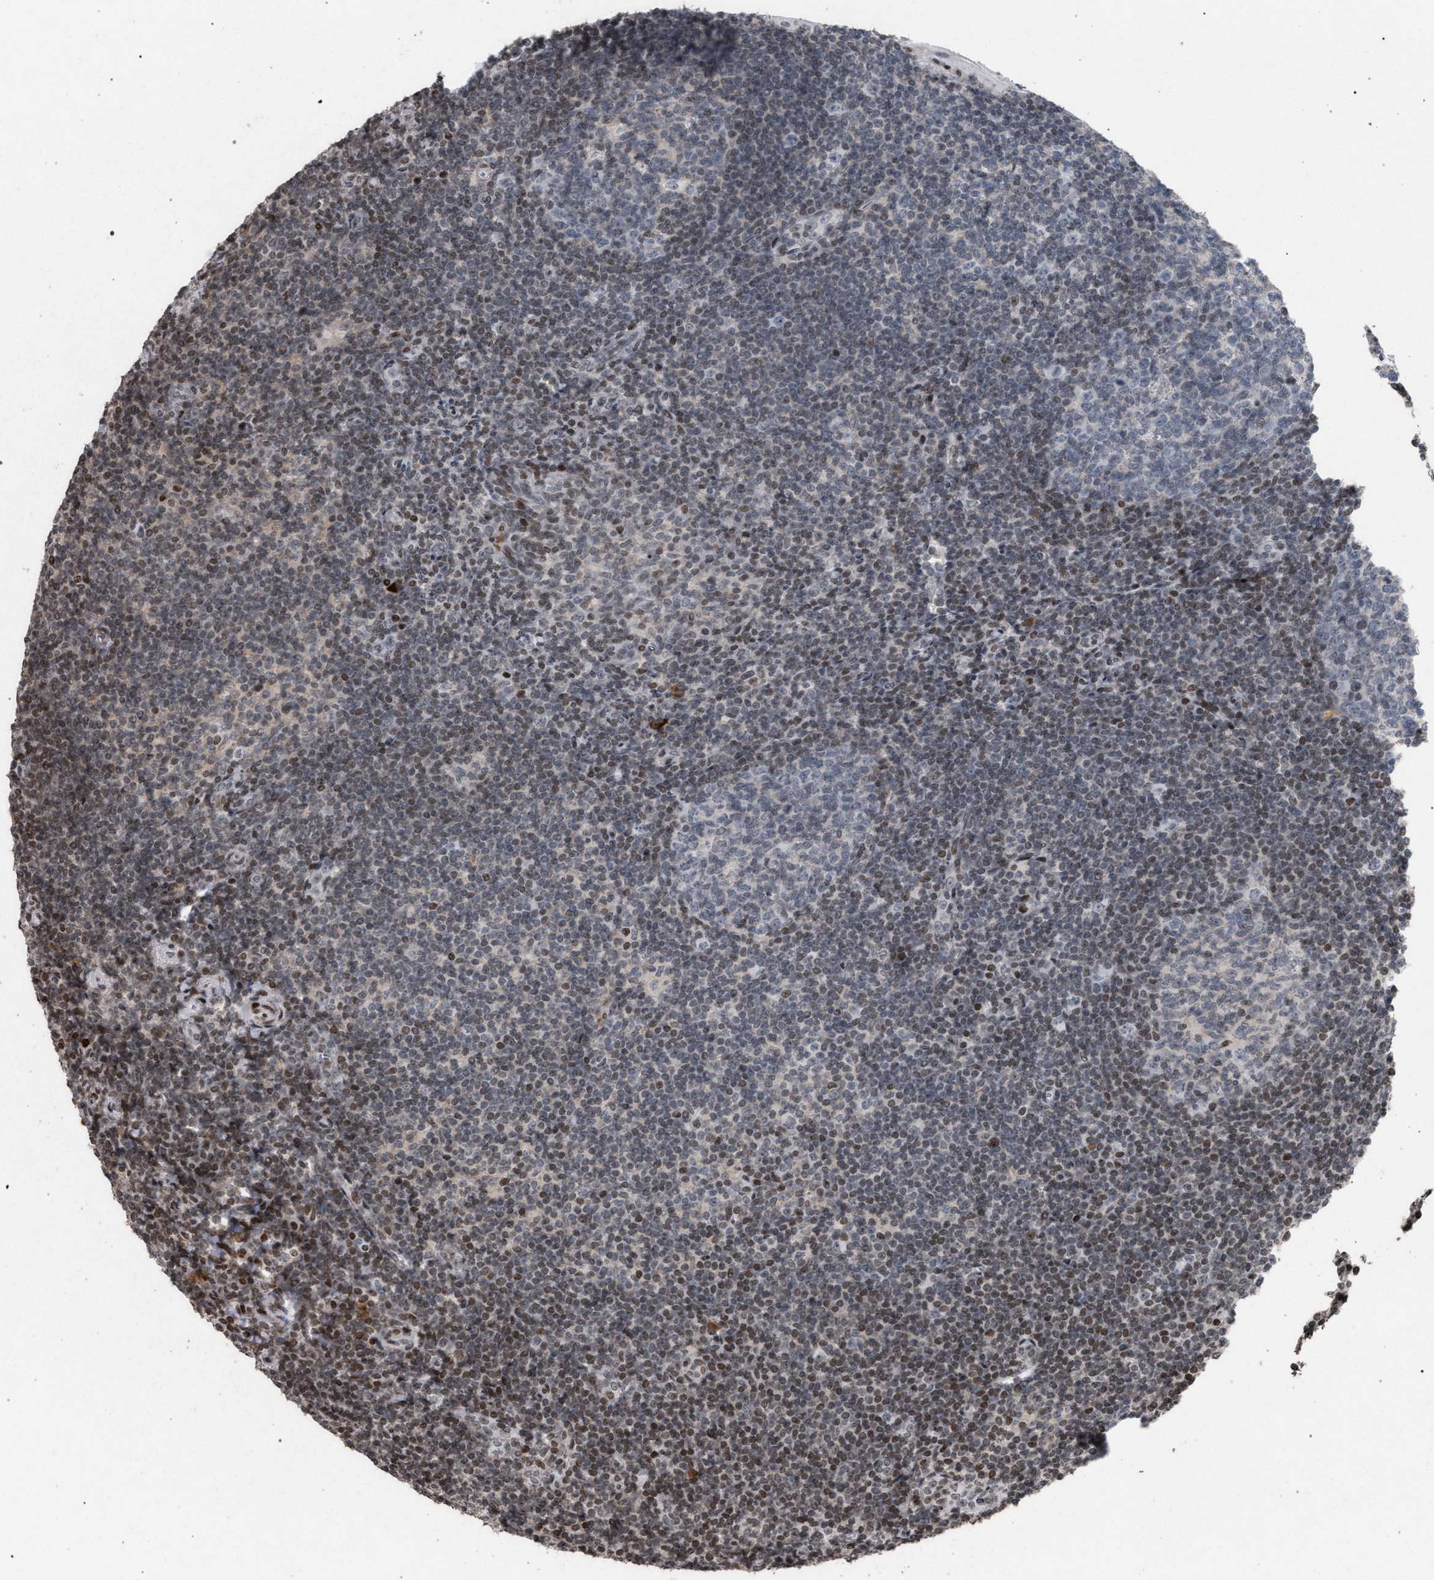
{"staining": {"intensity": "moderate", "quantity": "<25%", "location": "cytoplasmic/membranous,nuclear"}, "tissue": "tonsil", "cell_type": "Germinal center cells", "image_type": "normal", "snomed": [{"axis": "morphology", "description": "Normal tissue, NOS"}, {"axis": "topography", "description": "Tonsil"}], "caption": "Immunohistochemistry (IHC) of benign human tonsil displays low levels of moderate cytoplasmic/membranous,nuclear staining in approximately <25% of germinal center cells.", "gene": "FOXD3", "patient": {"sex": "male", "age": 37}}